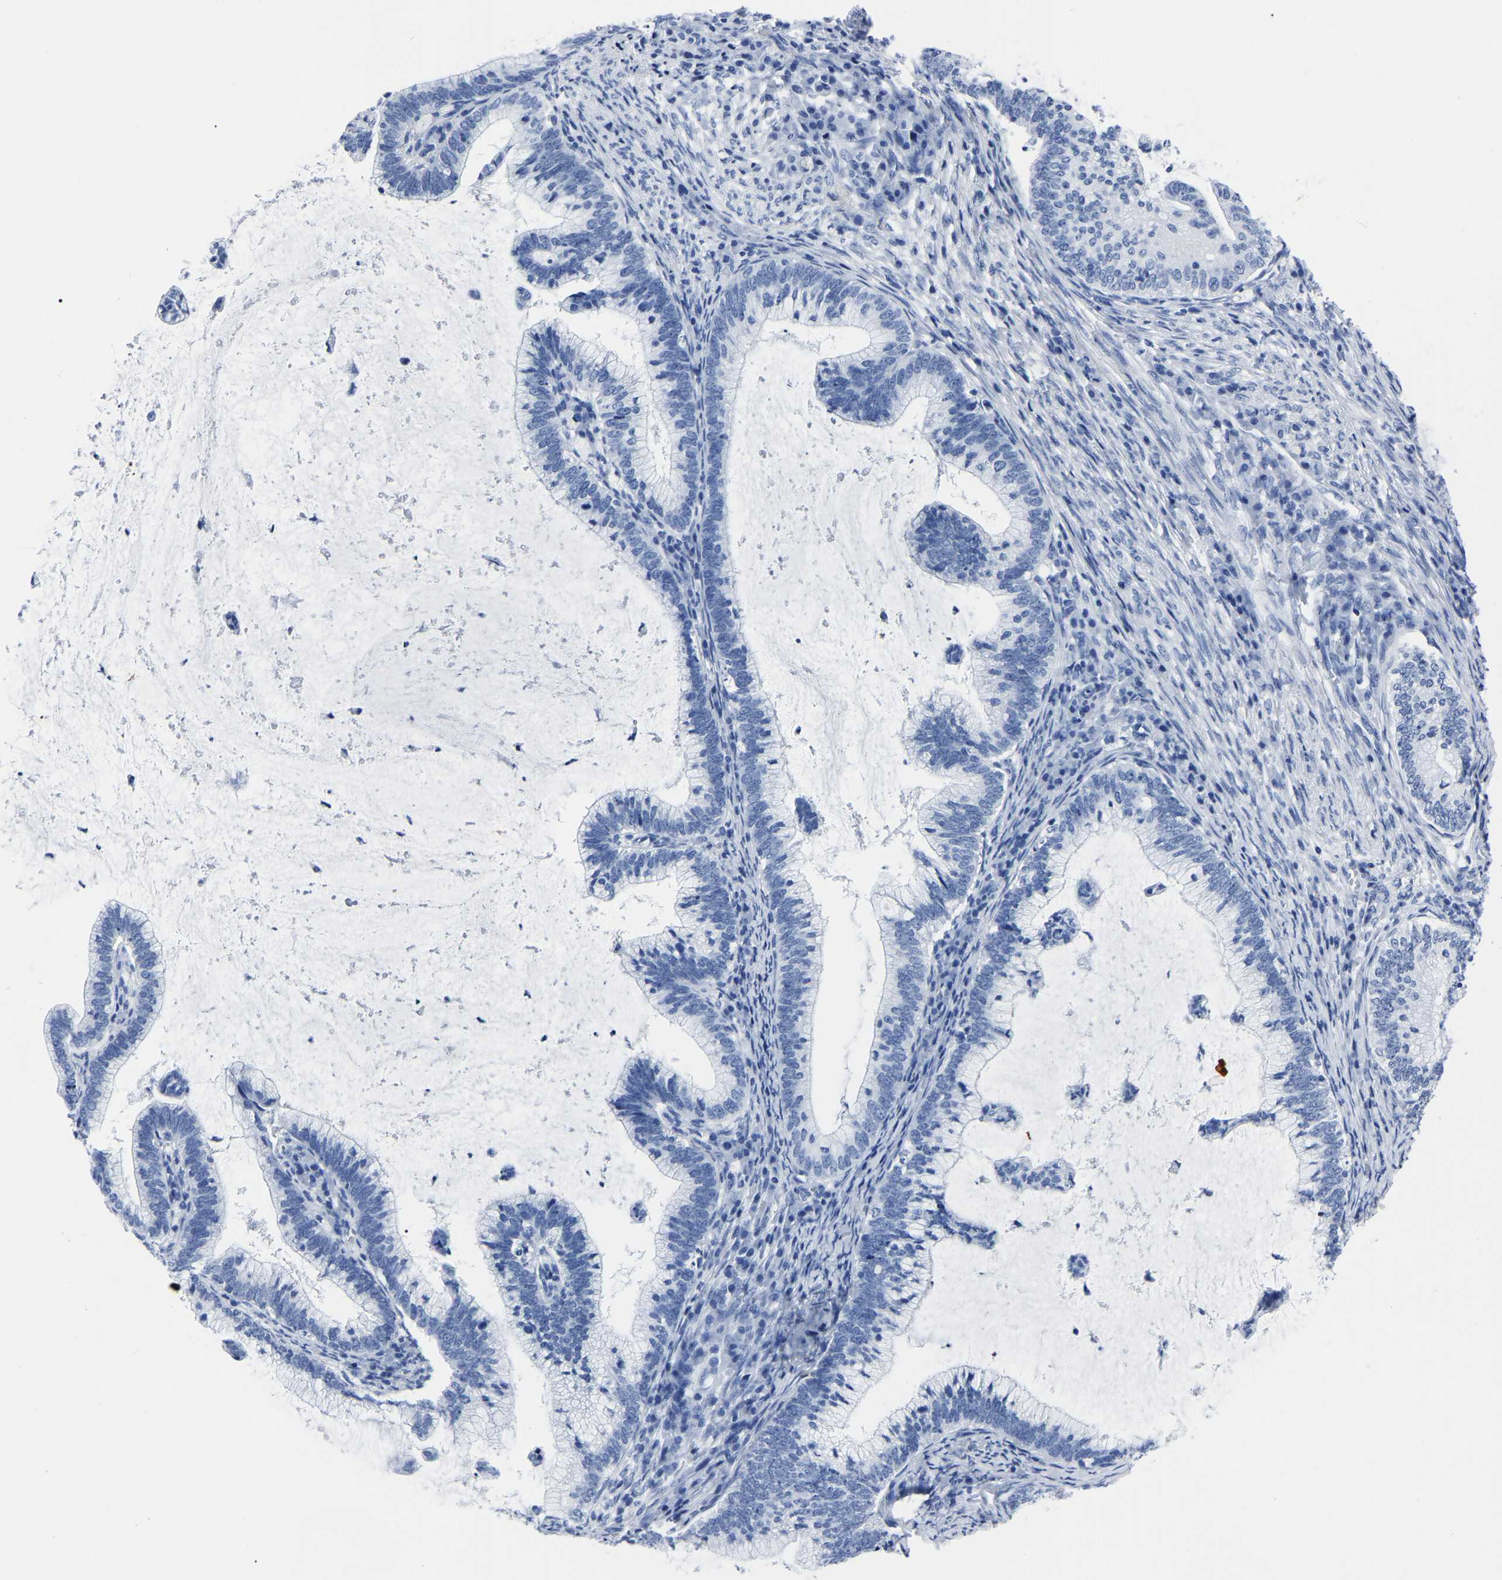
{"staining": {"intensity": "negative", "quantity": "none", "location": "none"}, "tissue": "cervical cancer", "cell_type": "Tumor cells", "image_type": "cancer", "snomed": [{"axis": "morphology", "description": "Adenocarcinoma, NOS"}, {"axis": "topography", "description": "Cervix"}], "caption": "Protein analysis of cervical cancer (adenocarcinoma) demonstrates no significant positivity in tumor cells.", "gene": "IMPG2", "patient": {"sex": "female", "age": 36}}